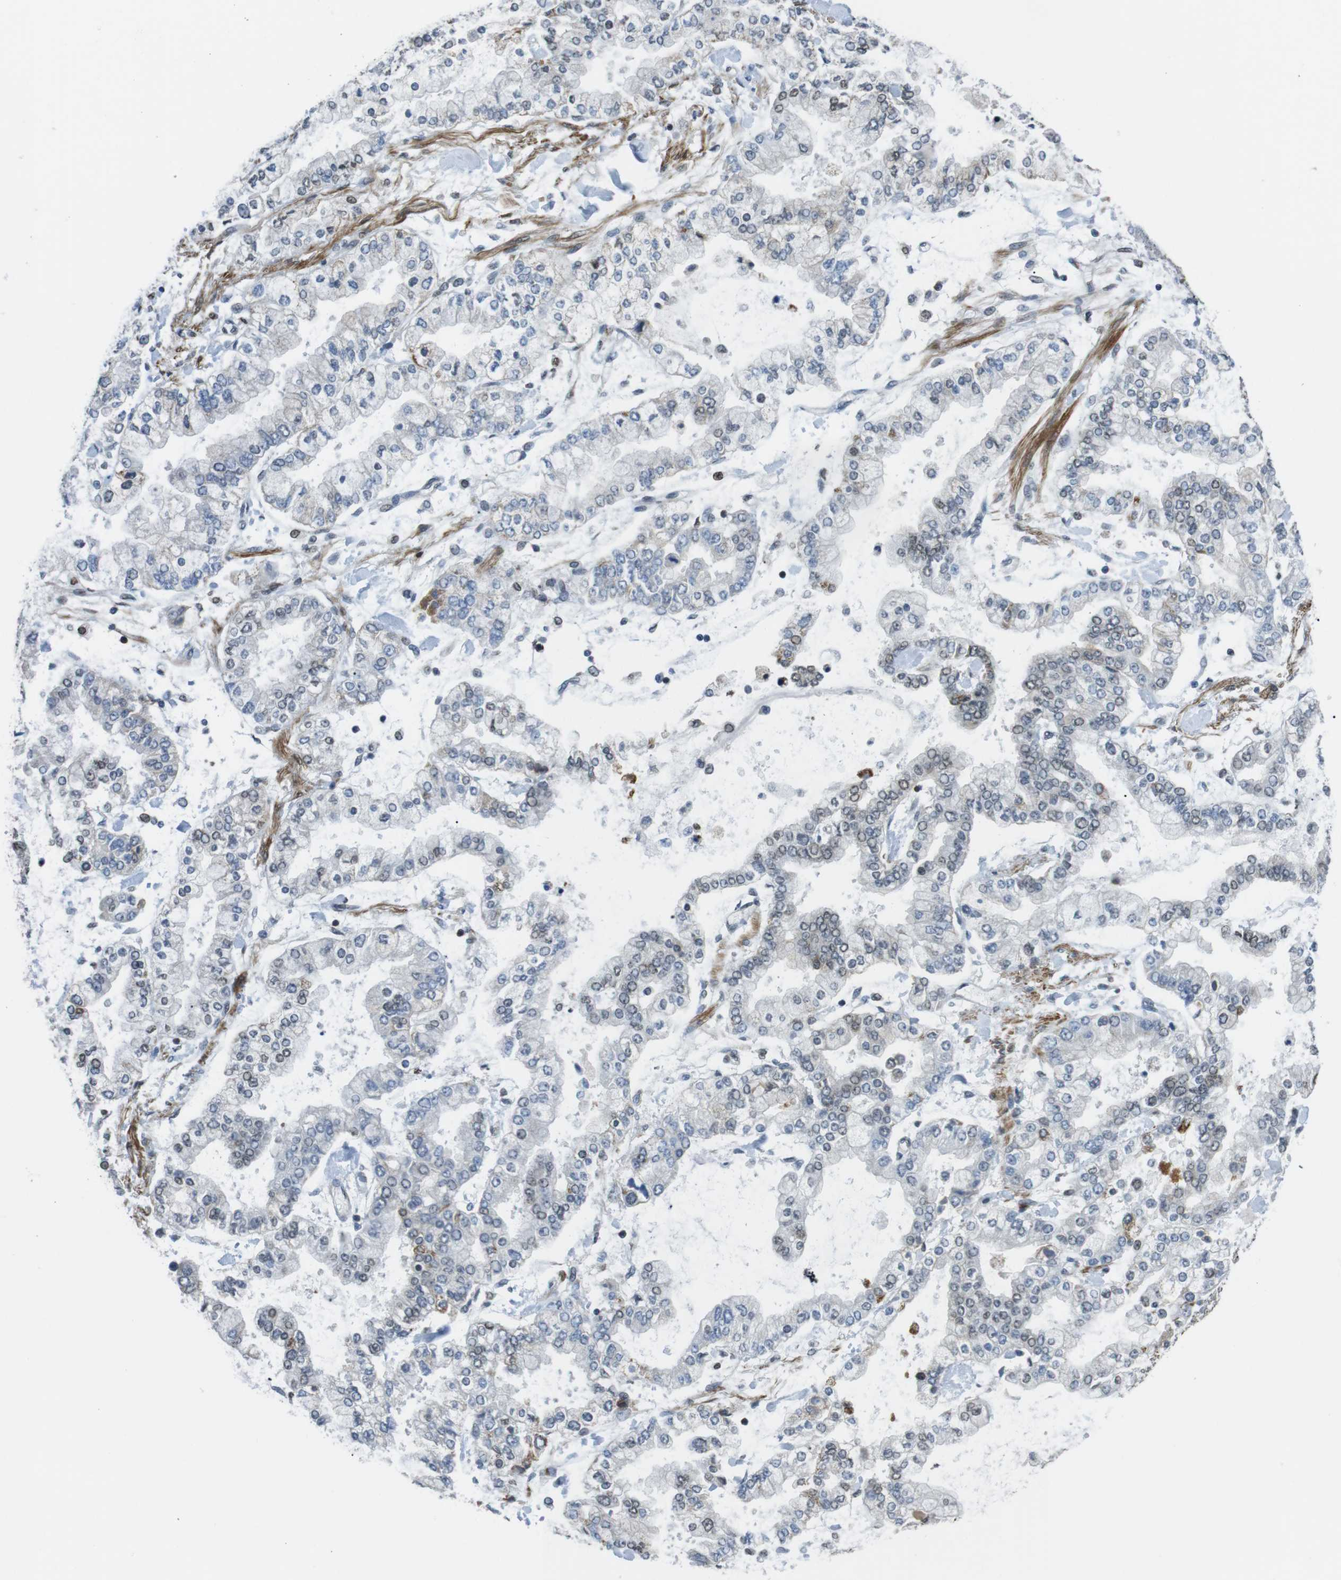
{"staining": {"intensity": "weak", "quantity": "<25%", "location": "nuclear"}, "tissue": "stomach cancer", "cell_type": "Tumor cells", "image_type": "cancer", "snomed": [{"axis": "morphology", "description": "Normal tissue, NOS"}, {"axis": "morphology", "description": "Adenocarcinoma, NOS"}, {"axis": "topography", "description": "Stomach, upper"}, {"axis": "topography", "description": "Stomach"}], "caption": "Immunohistochemistry (IHC) image of neoplastic tissue: adenocarcinoma (stomach) stained with DAB (3,3'-diaminobenzidine) exhibits no significant protein expression in tumor cells.", "gene": "USP7", "patient": {"sex": "male", "age": 76}}